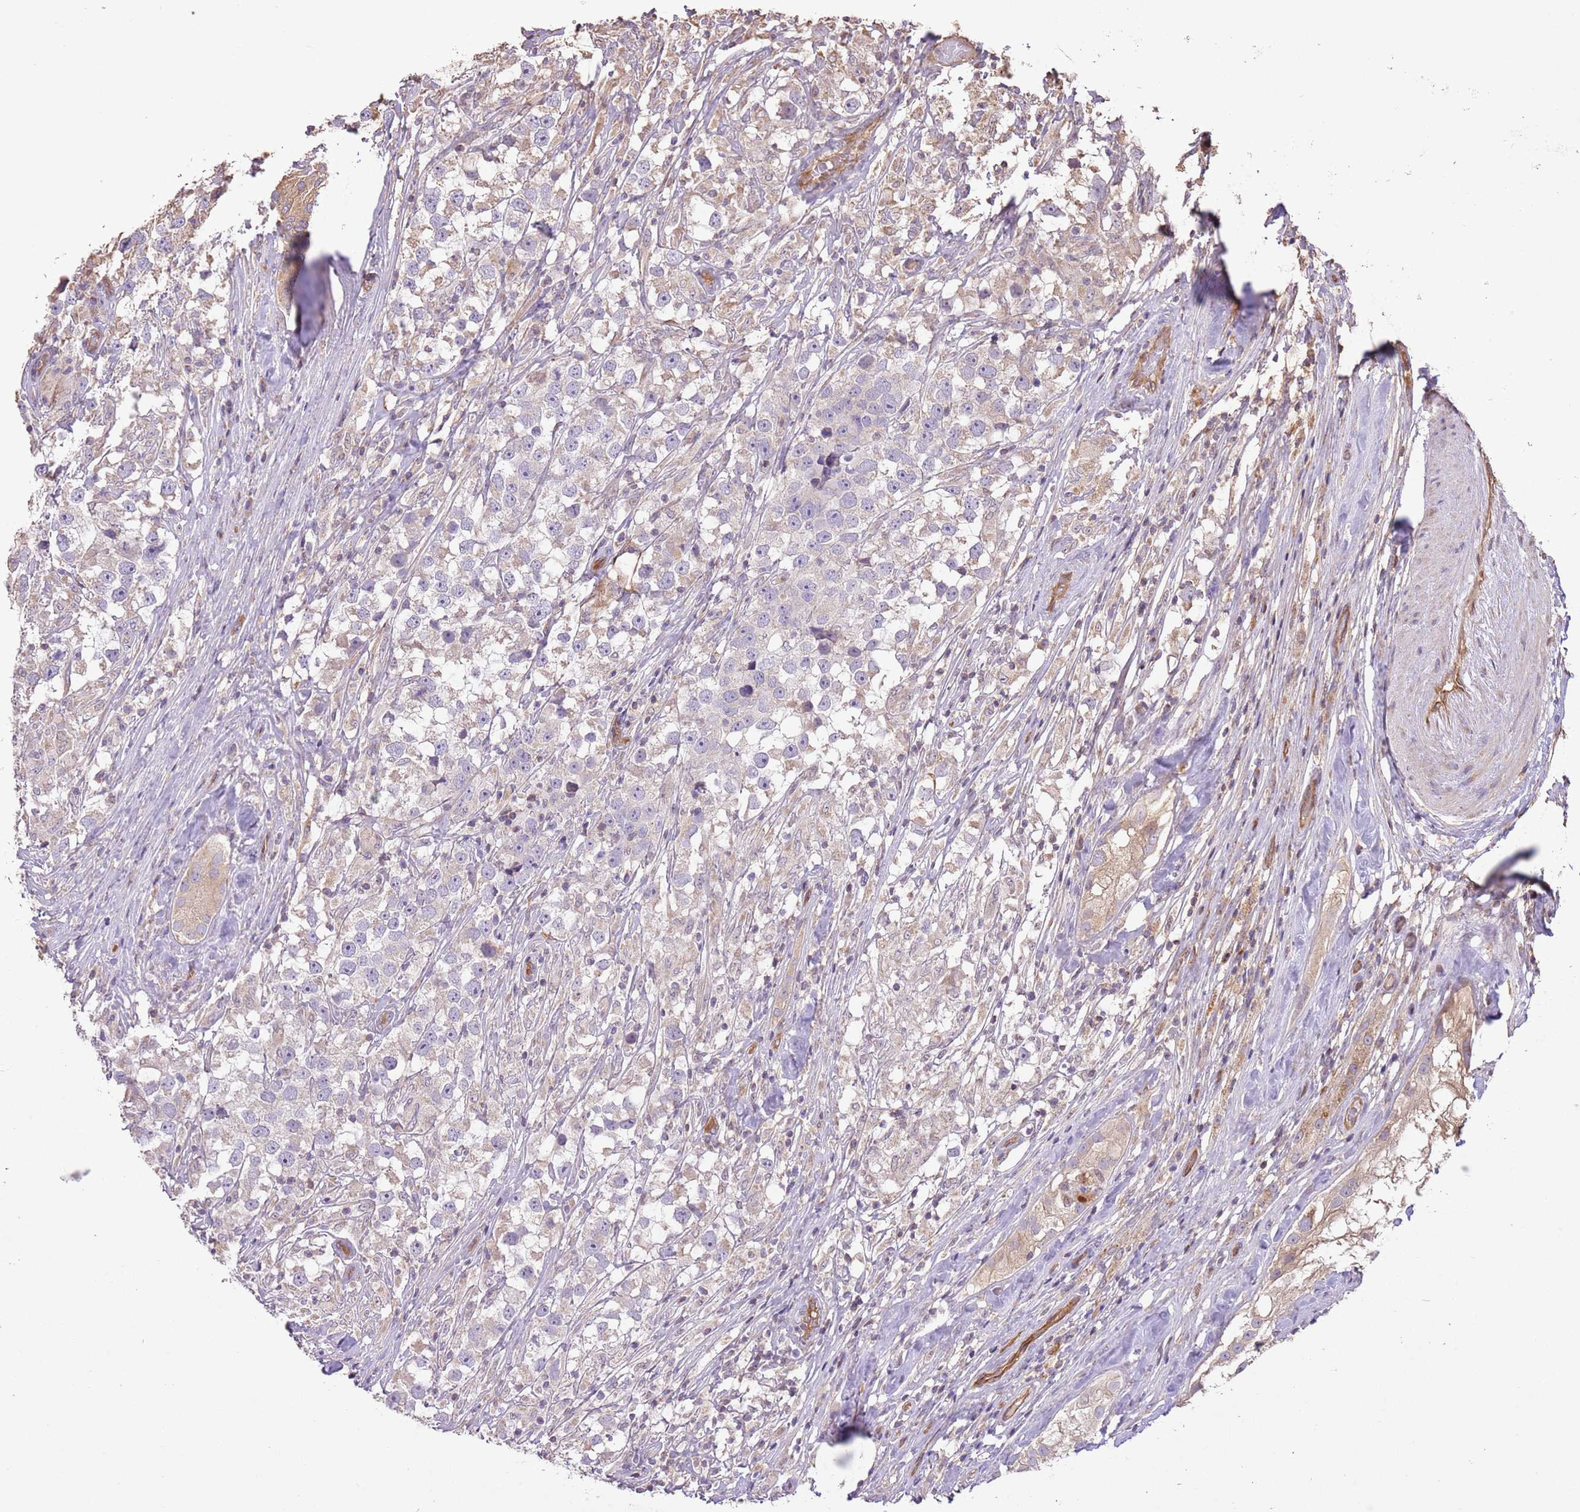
{"staining": {"intensity": "weak", "quantity": "<25%", "location": "cytoplasmic/membranous"}, "tissue": "testis cancer", "cell_type": "Tumor cells", "image_type": "cancer", "snomed": [{"axis": "morphology", "description": "Seminoma, NOS"}, {"axis": "topography", "description": "Testis"}], "caption": "This is an immunohistochemistry (IHC) micrograph of human testis seminoma. There is no positivity in tumor cells.", "gene": "DOCK9", "patient": {"sex": "male", "age": 46}}